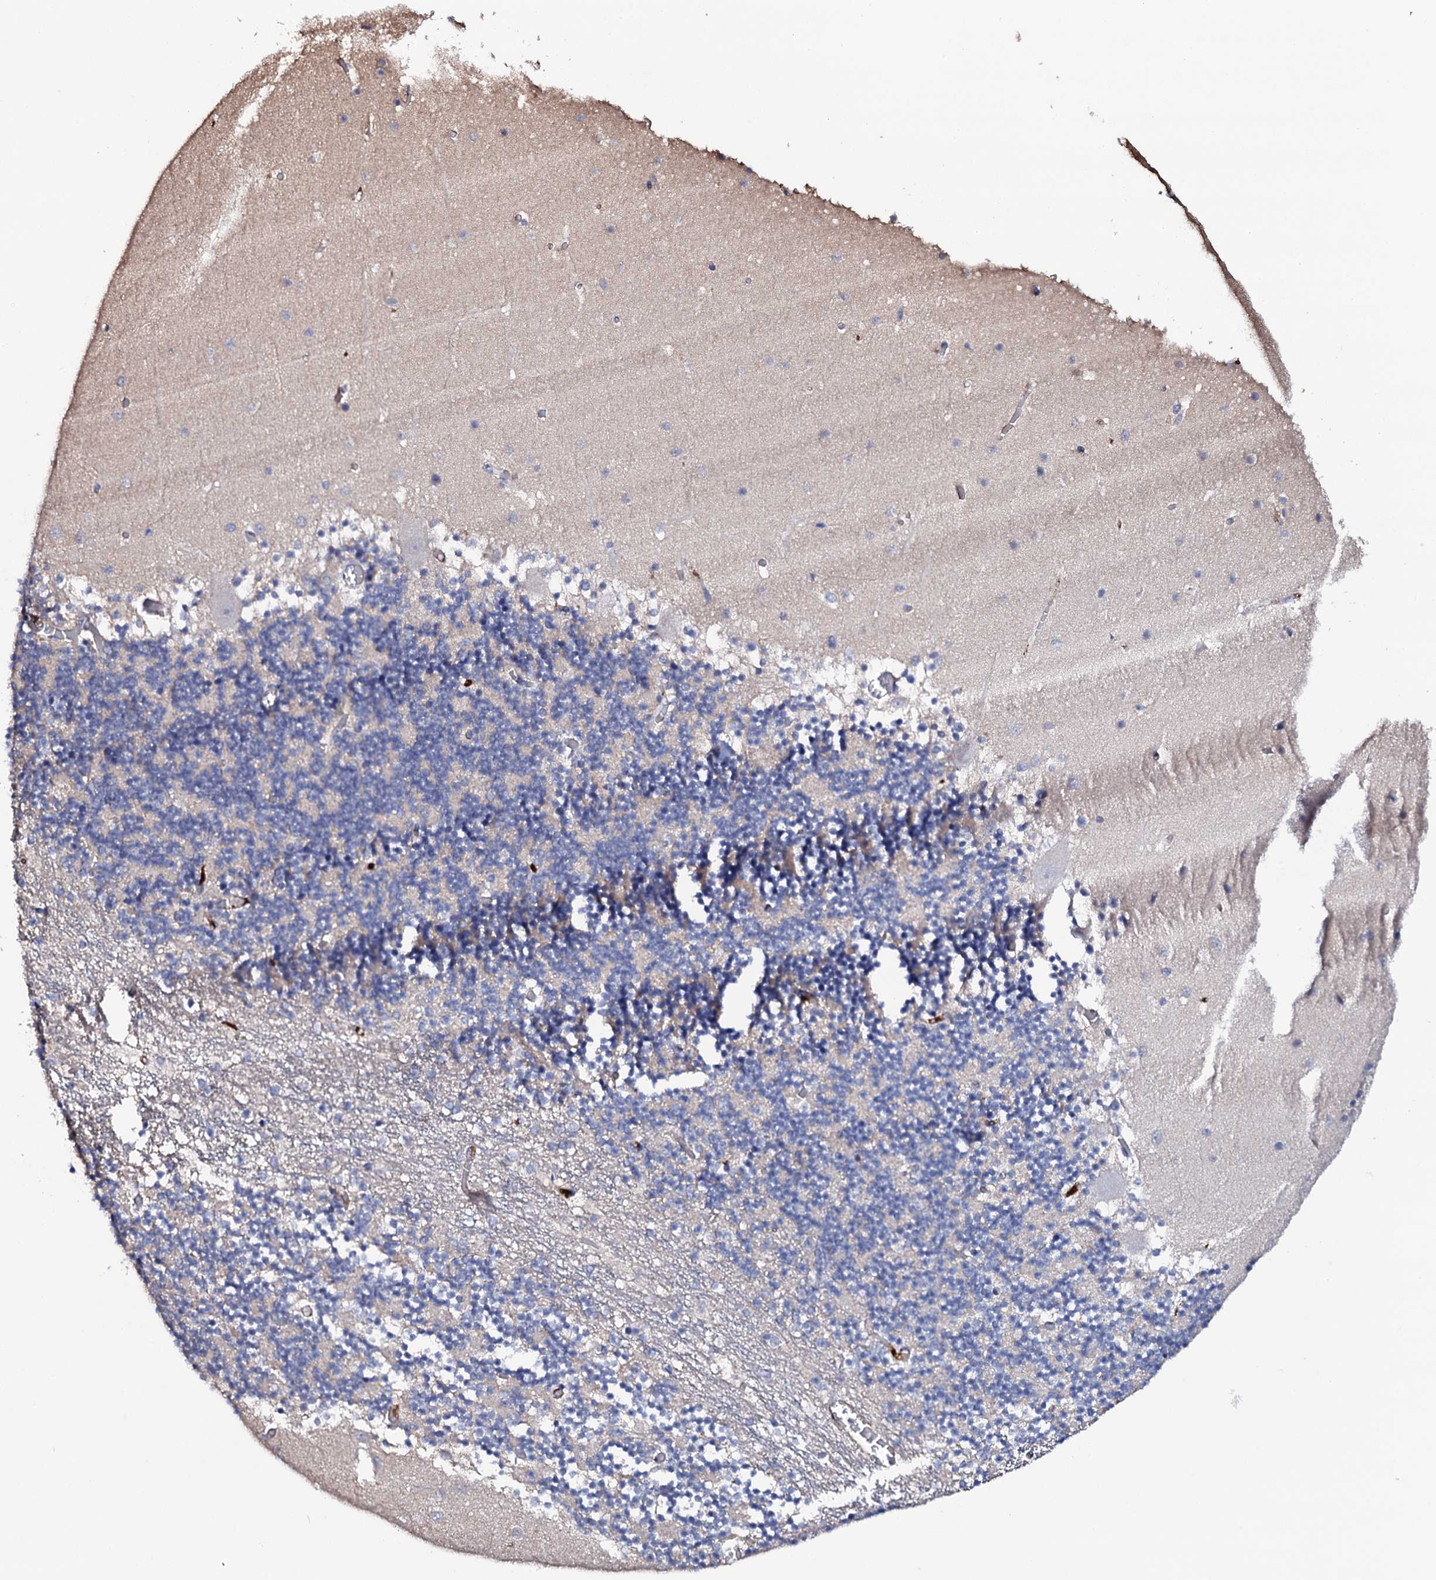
{"staining": {"intensity": "negative", "quantity": "none", "location": "none"}, "tissue": "cerebellum", "cell_type": "Cells in granular layer", "image_type": "normal", "snomed": [{"axis": "morphology", "description": "Normal tissue, NOS"}, {"axis": "topography", "description": "Cerebellum"}], "caption": "Protein analysis of normal cerebellum reveals no significant staining in cells in granular layer. (DAB (3,3'-diaminobenzidine) immunohistochemistry with hematoxylin counter stain).", "gene": "TCAF2C", "patient": {"sex": "female", "age": 28}}